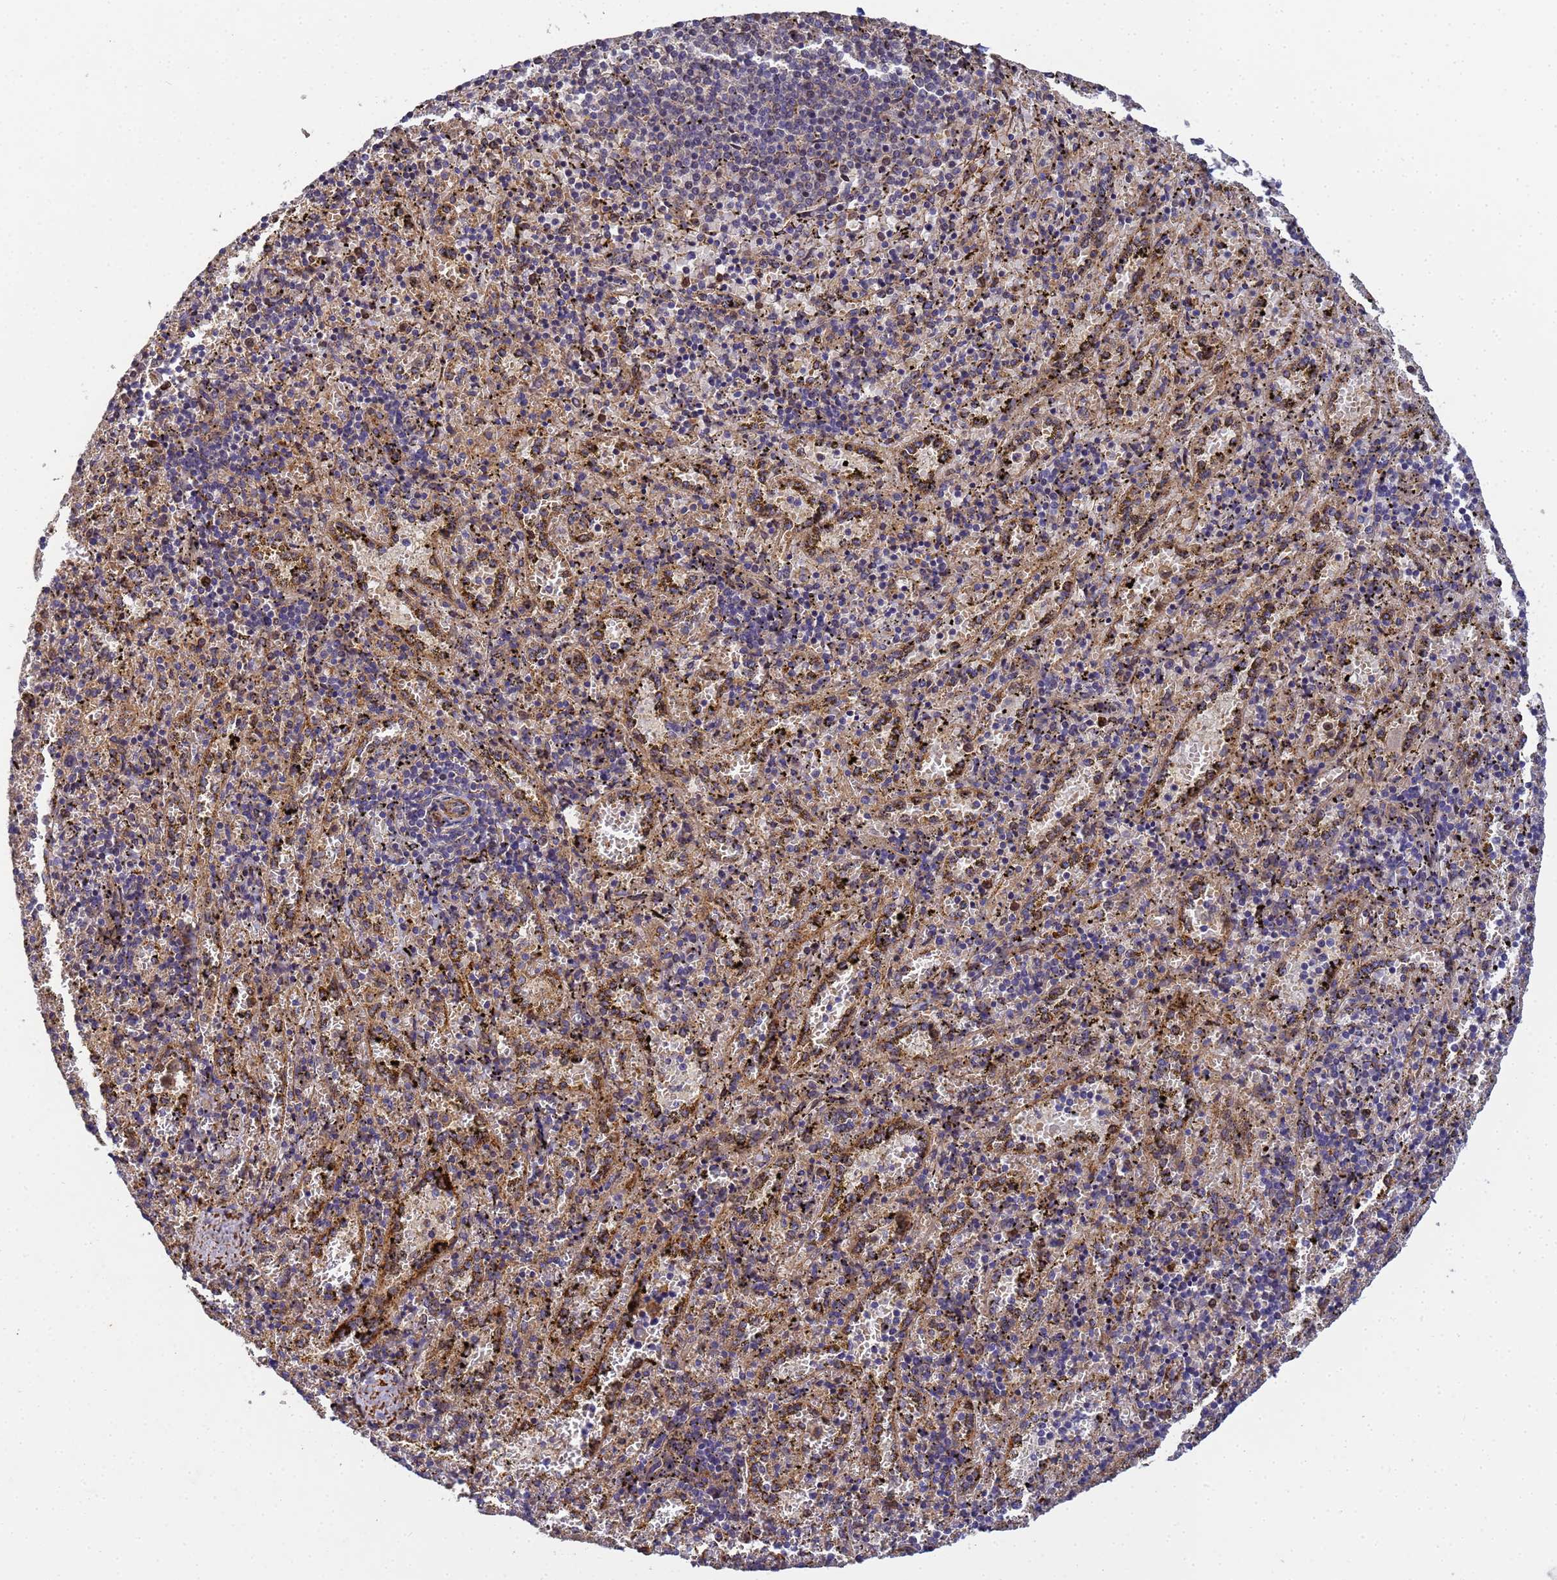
{"staining": {"intensity": "moderate", "quantity": "<25%", "location": "cytoplasmic/membranous"}, "tissue": "spleen", "cell_type": "Cells in red pulp", "image_type": "normal", "snomed": [{"axis": "morphology", "description": "Normal tissue, NOS"}, {"axis": "topography", "description": "Spleen"}], "caption": "Human spleen stained with a protein marker reveals moderate staining in cells in red pulp.", "gene": "RALGAPA2", "patient": {"sex": "male", "age": 11}}